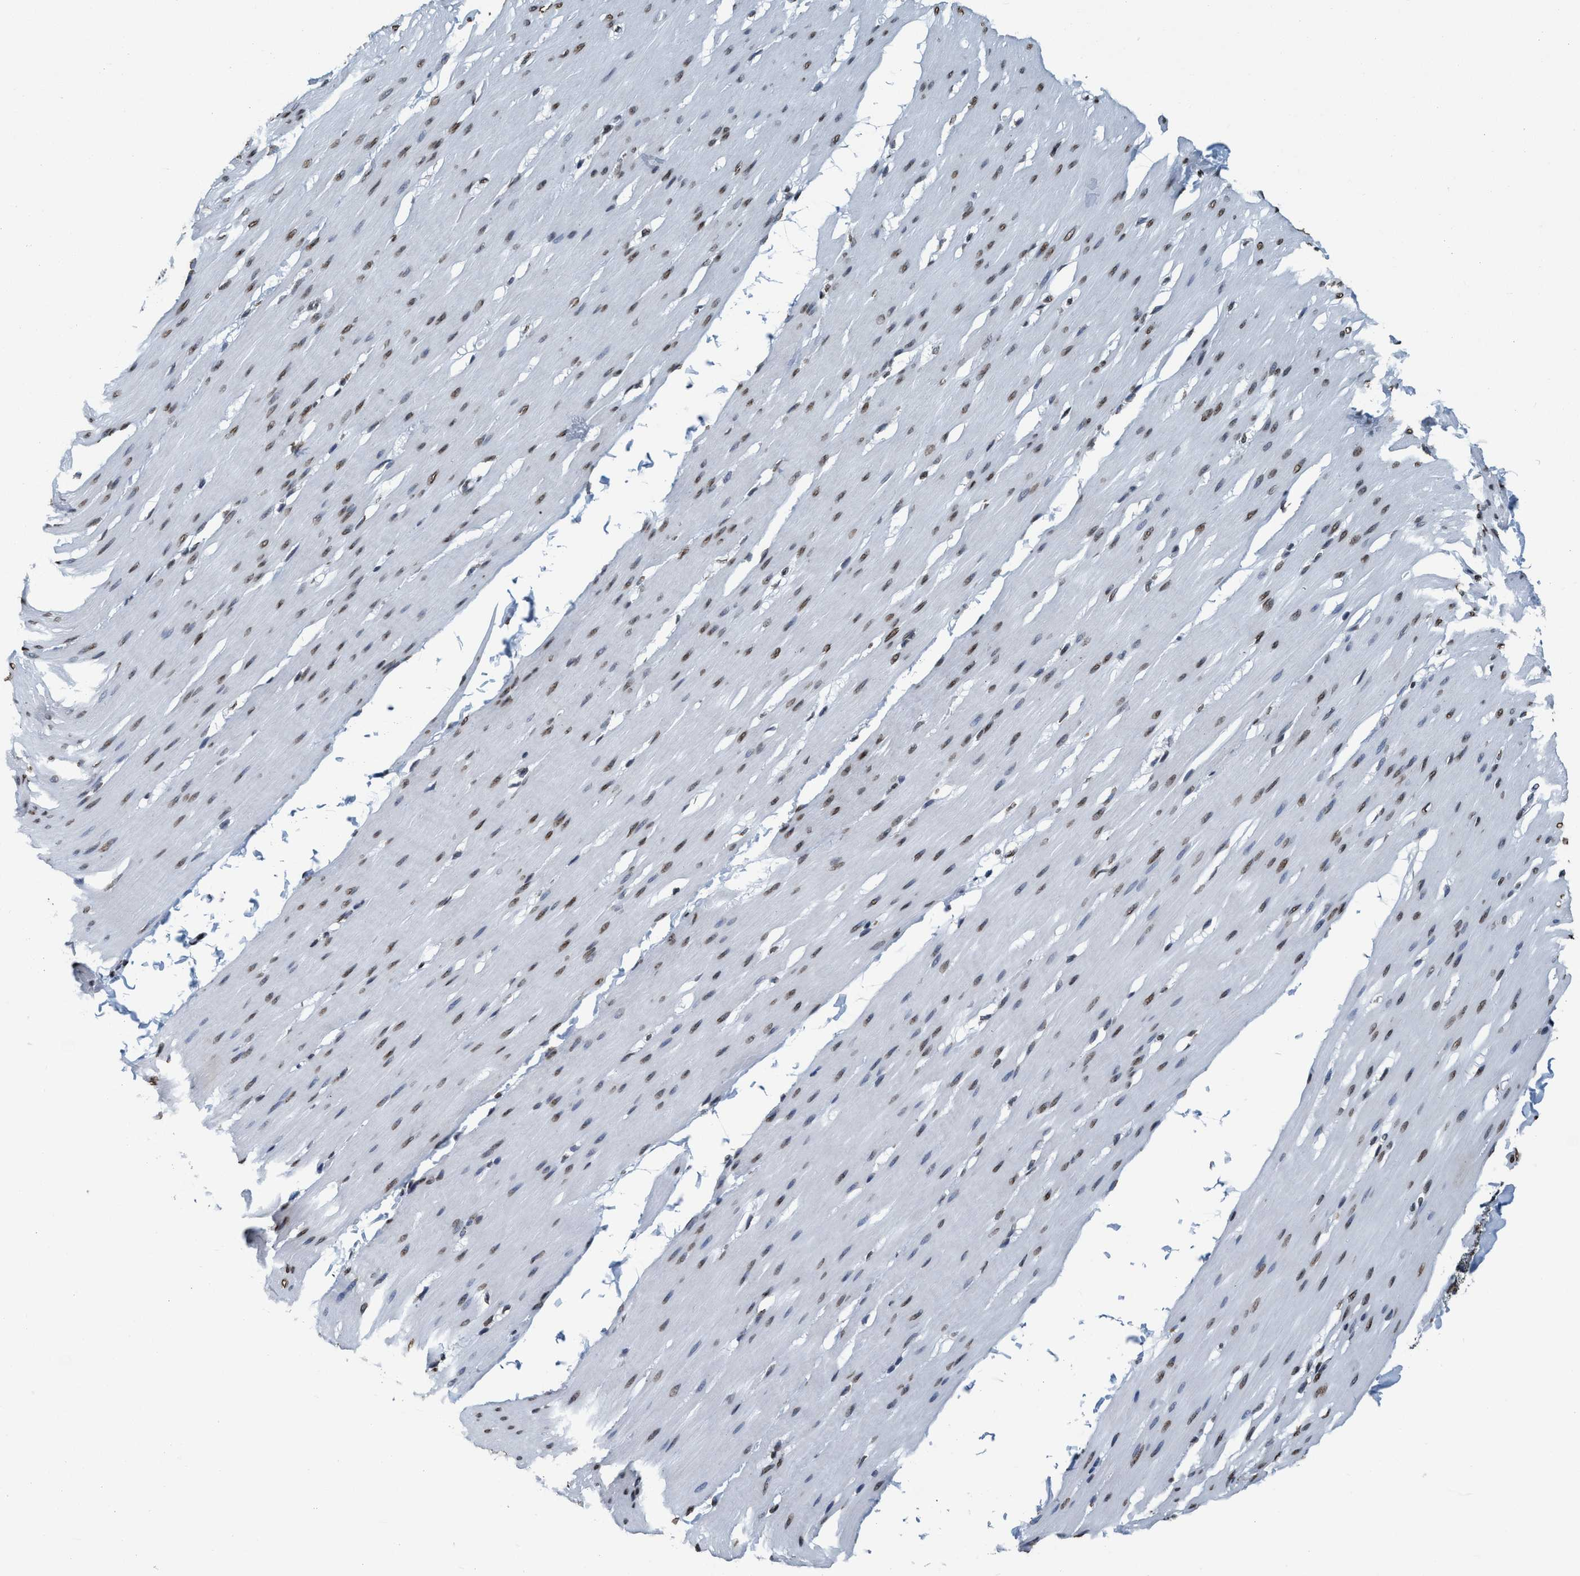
{"staining": {"intensity": "moderate", "quantity": ">75%", "location": "nuclear"}, "tissue": "smooth muscle", "cell_type": "Smooth muscle cells", "image_type": "normal", "snomed": [{"axis": "morphology", "description": "Normal tissue, NOS"}, {"axis": "topography", "description": "Smooth muscle"}, {"axis": "topography", "description": "Colon"}], "caption": "The immunohistochemical stain shows moderate nuclear expression in smooth muscle cells of normal smooth muscle.", "gene": "CCNE2", "patient": {"sex": "male", "age": 67}}